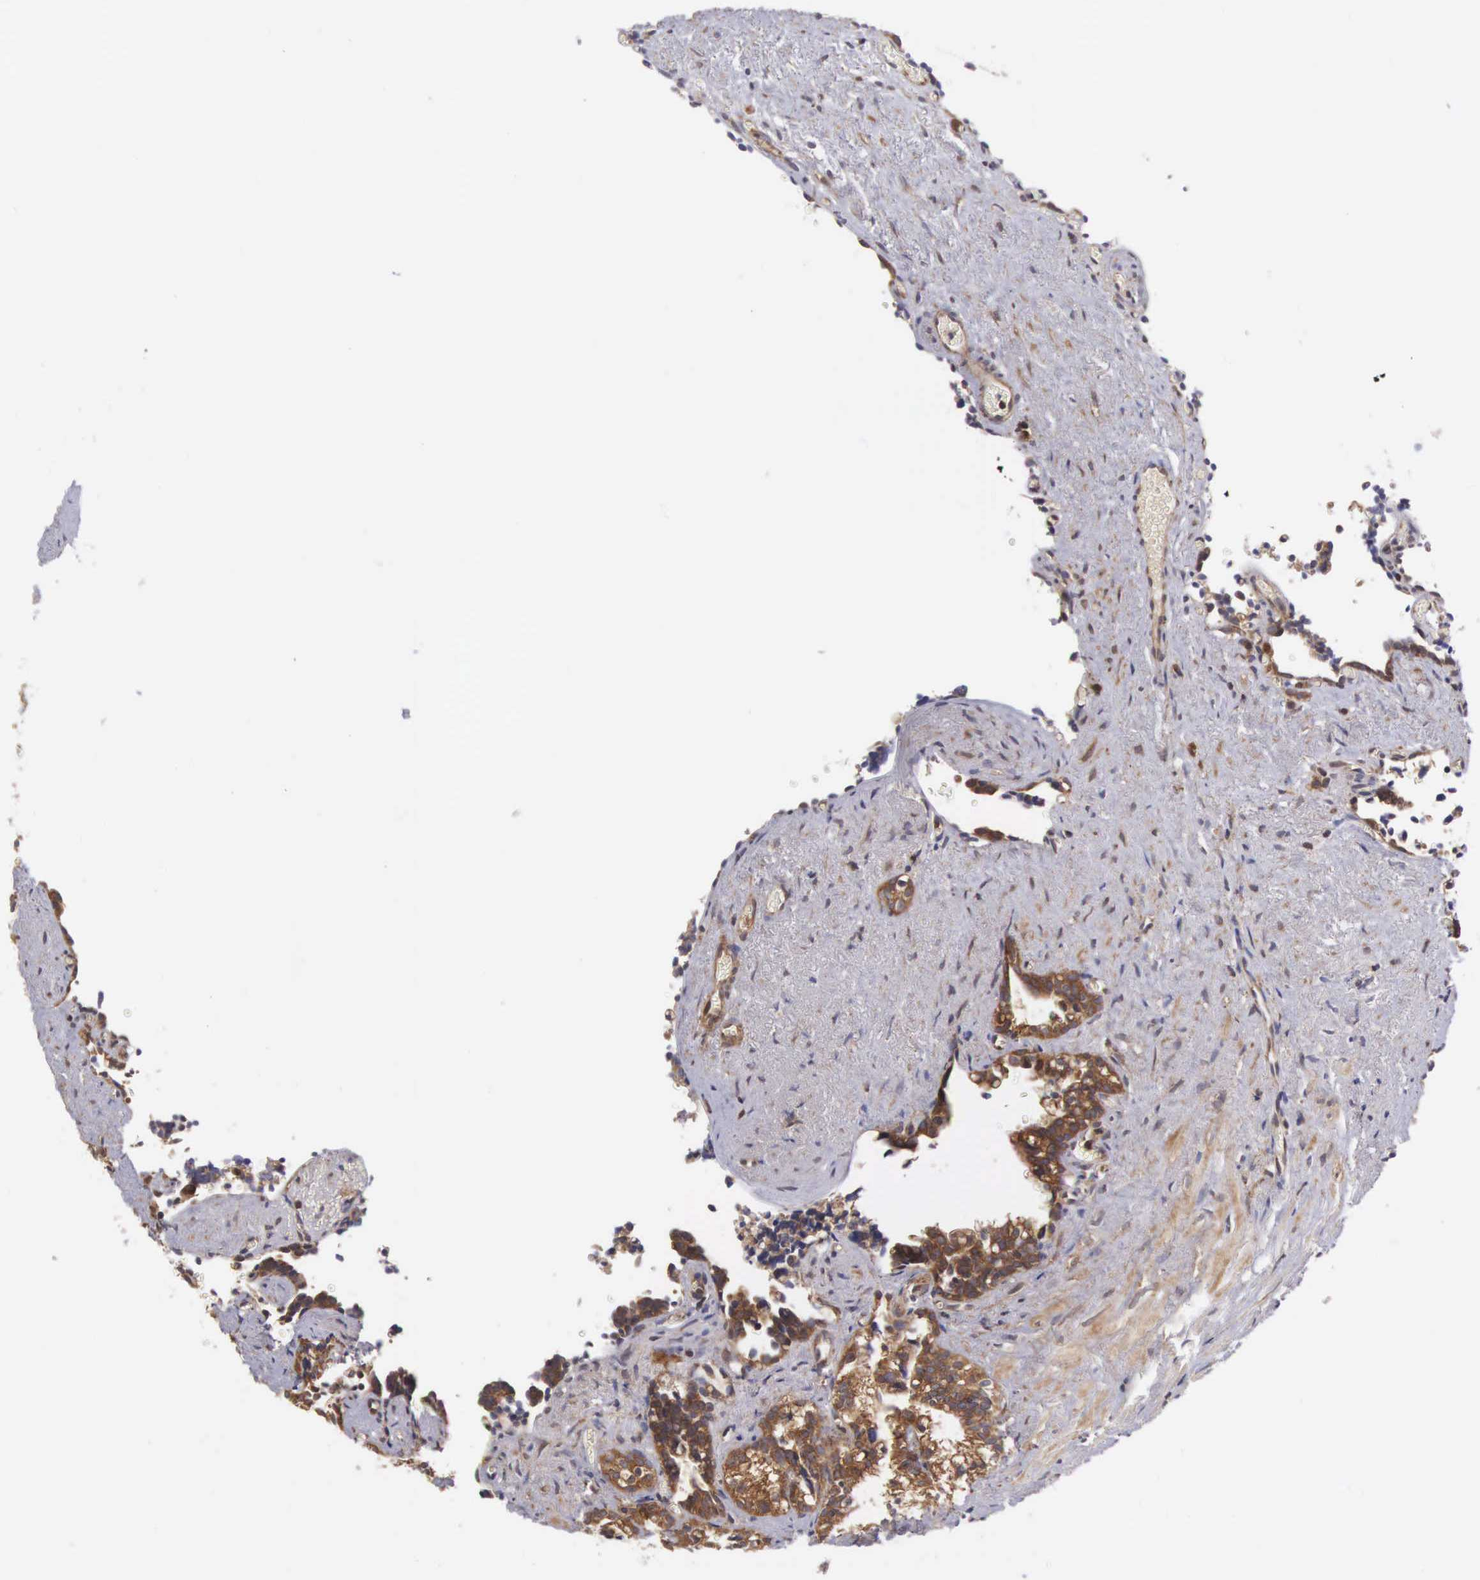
{"staining": {"intensity": "strong", "quantity": ">75%", "location": "cytoplasmic/membranous"}, "tissue": "seminal vesicle", "cell_type": "Glandular cells", "image_type": "normal", "snomed": [{"axis": "morphology", "description": "Normal tissue, NOS"}, {"axis": "topography", "description": "Seminal veicle"}], "caption": "IHC (DAB (3,3'-diaminobenzidine)) staining of normal seminal vesicle reveals strong cytoplasmic/membranous protein positivity in about >75% of glandular cells.", "gene": "DHRS1", "patient": {"sex": "male", "age": 60}}